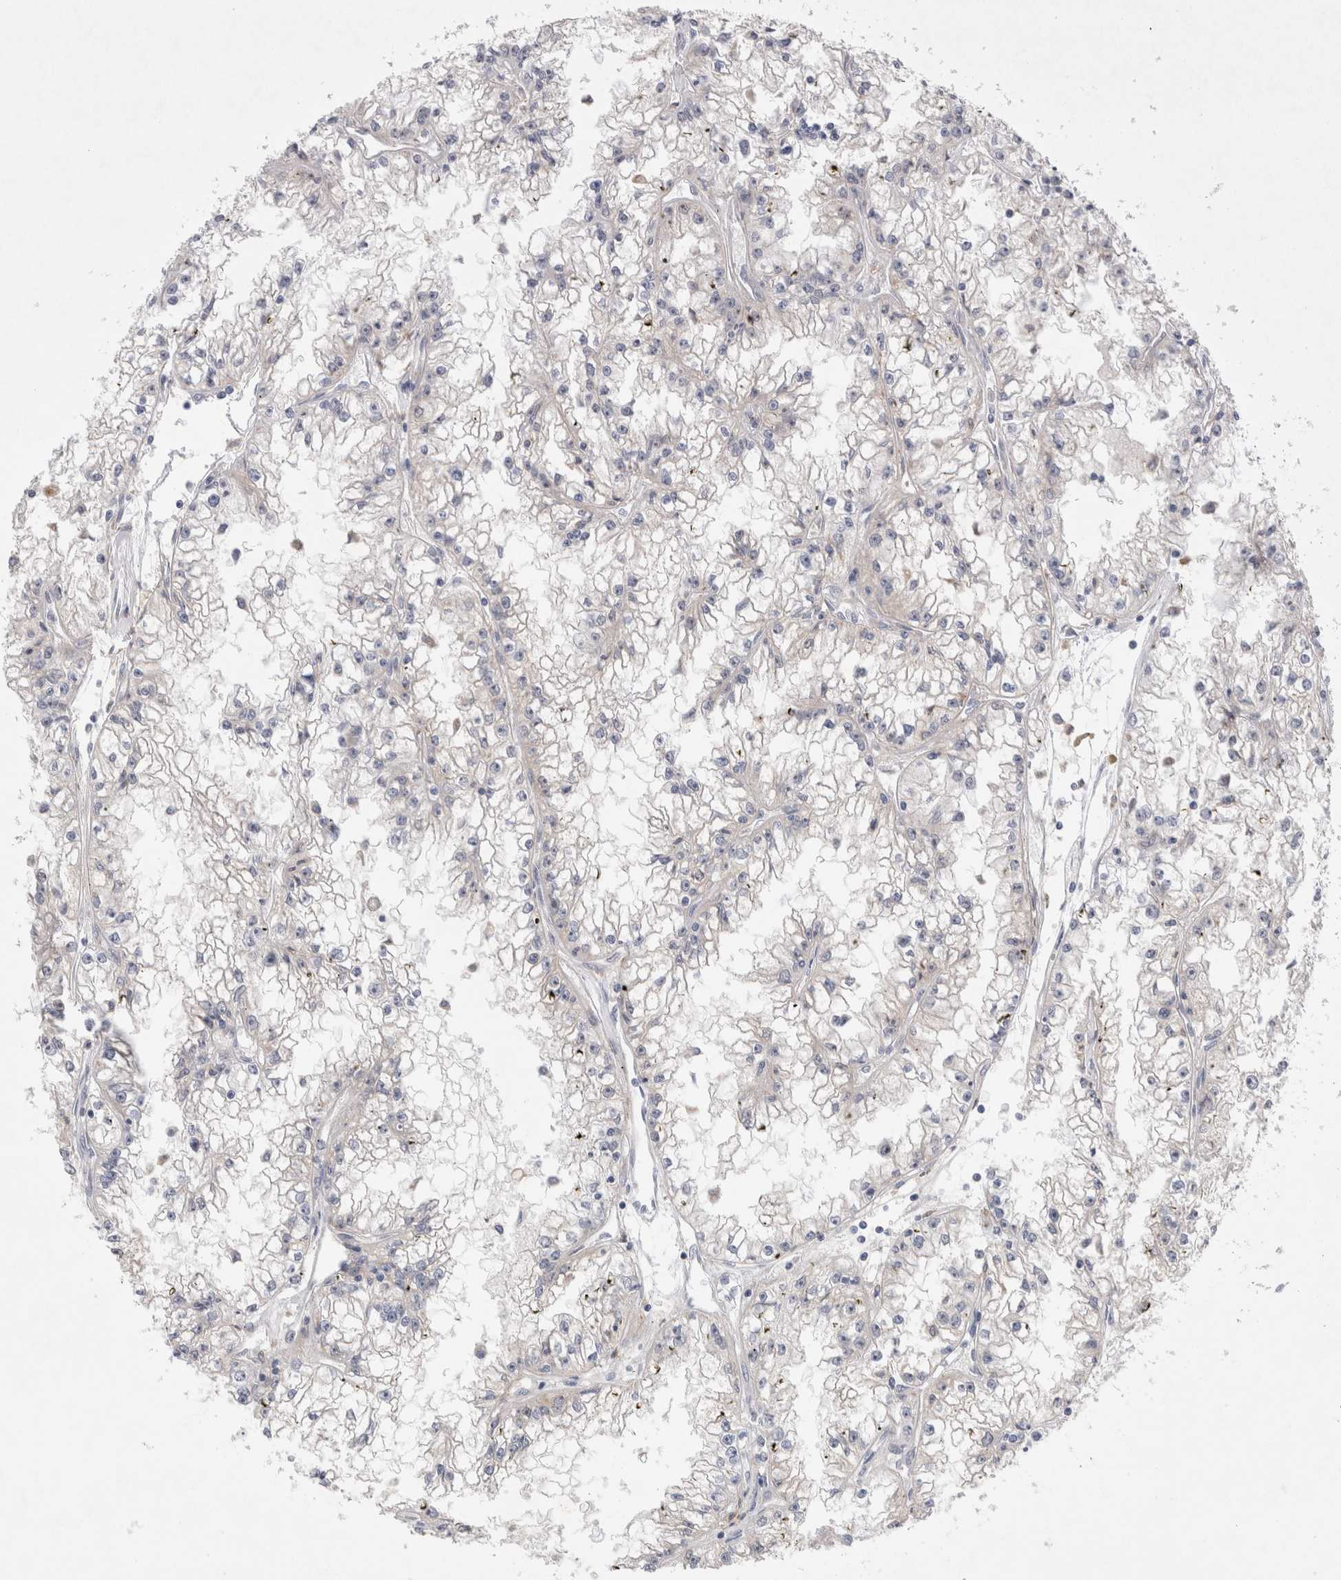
{"staining": {"intensity": "negative", "quantity": "none", "location": "none"}, "tissue": "renal cancer", "cell_type": "Tumor cells", "image_type": "cancer", "snomed": [{"axis": "morphology", "description": "Adenocarcinoma, NOS"}, {"axis": "topography", "description": "Kidney"}], "caption": "This is a photomicrograph of IHC staining of renal adenocarcinoma, which shows no staining in tumor cells.", "gene": "RBM12B", "patient": {"sex": "male", "age": 56}}